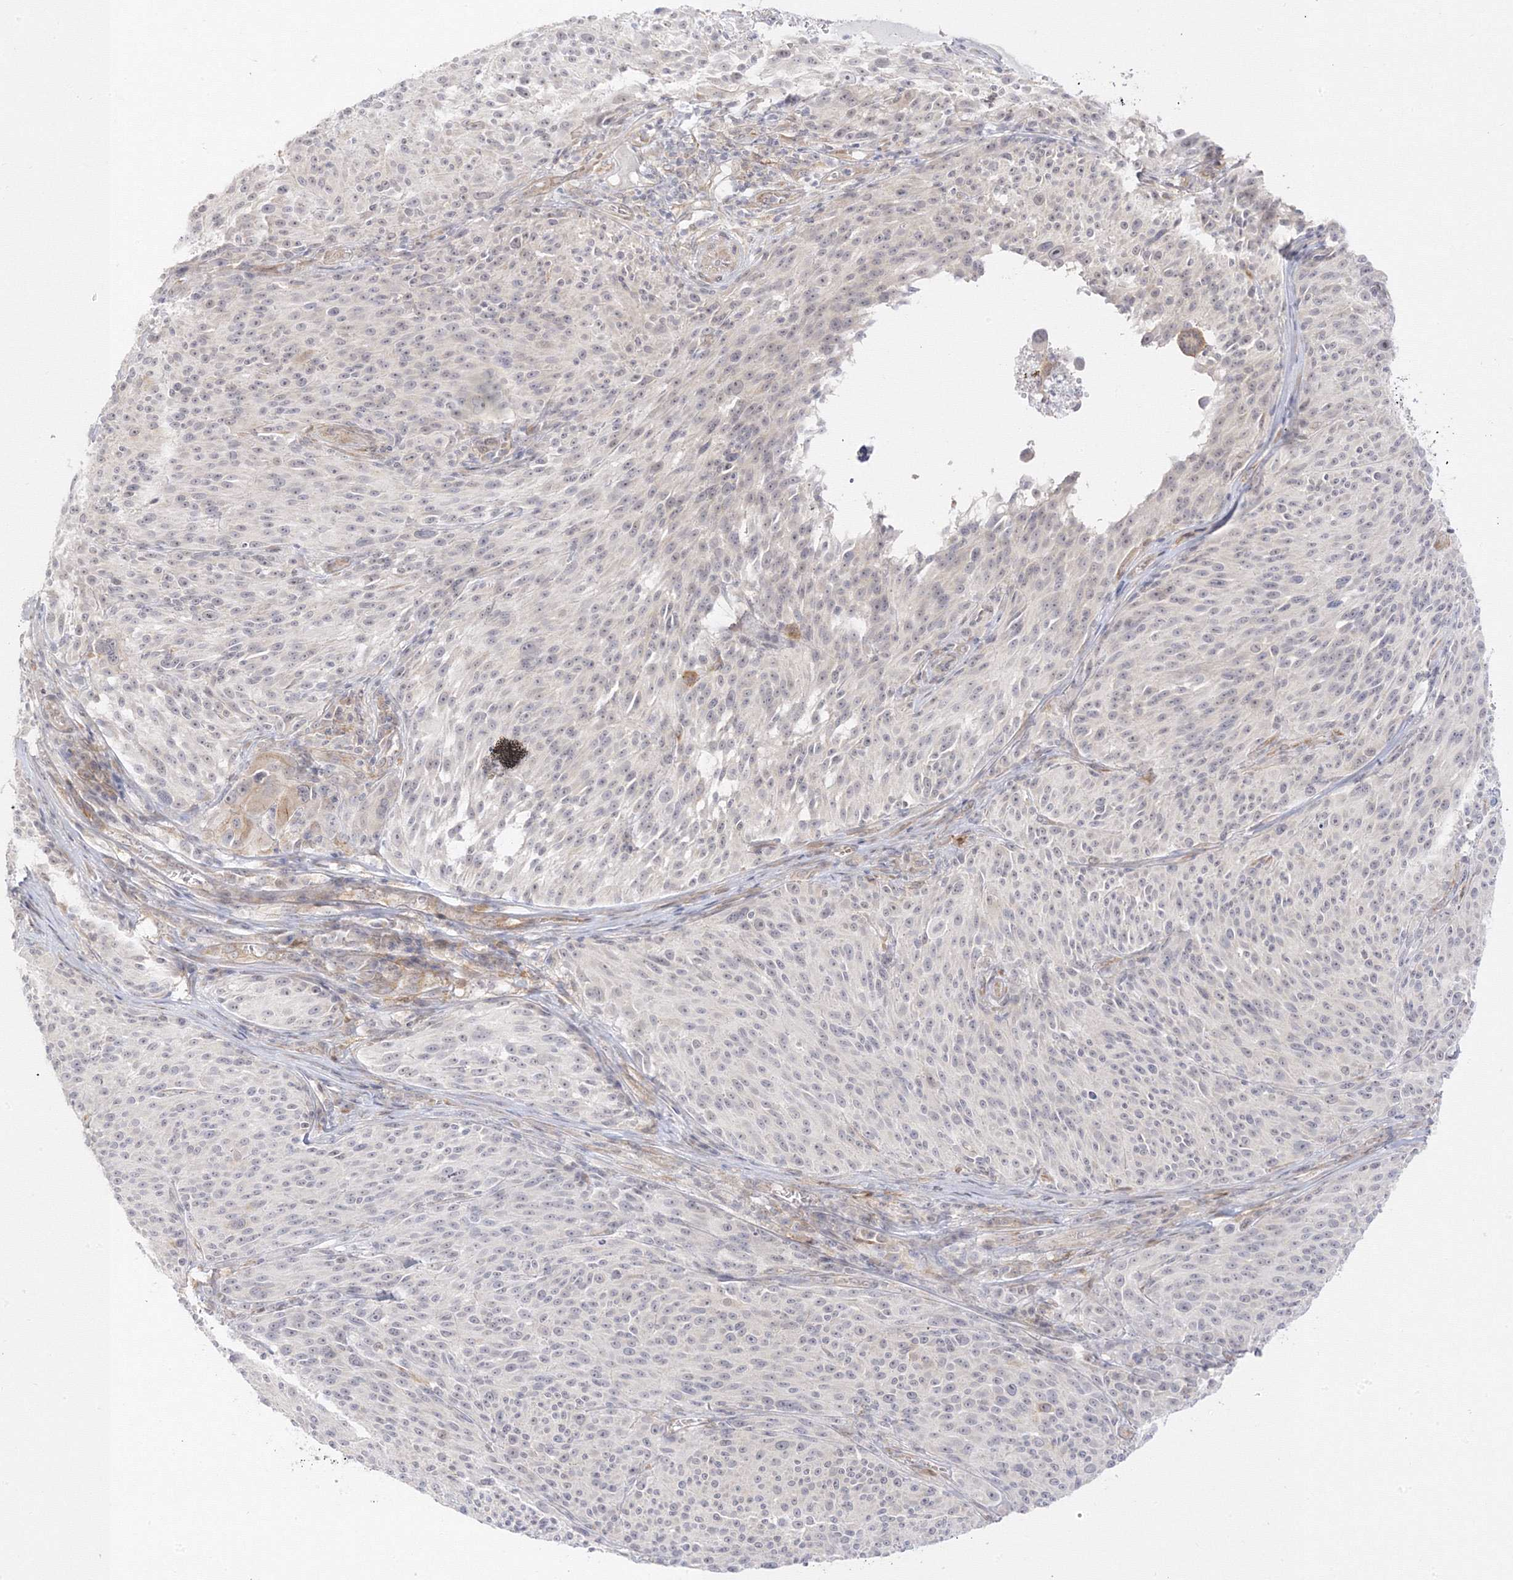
{"staining": {"intensity": "negative", "quantity": "none", "location": "none"}, "tissue": "melanoma", "cell_type": "Tumor cells", "image_type": "cancer", "snomed": [{"axis": "morphology", "description": "Malignant melanoma, NOS"}, {"axis": "topography", "description": "Skin of trunk"}], "caption": "Tumor cells are negative for brown protein staining in melanoma.", "gene": "C2CD2", "patient": {"sex": "male", "age": 71}}